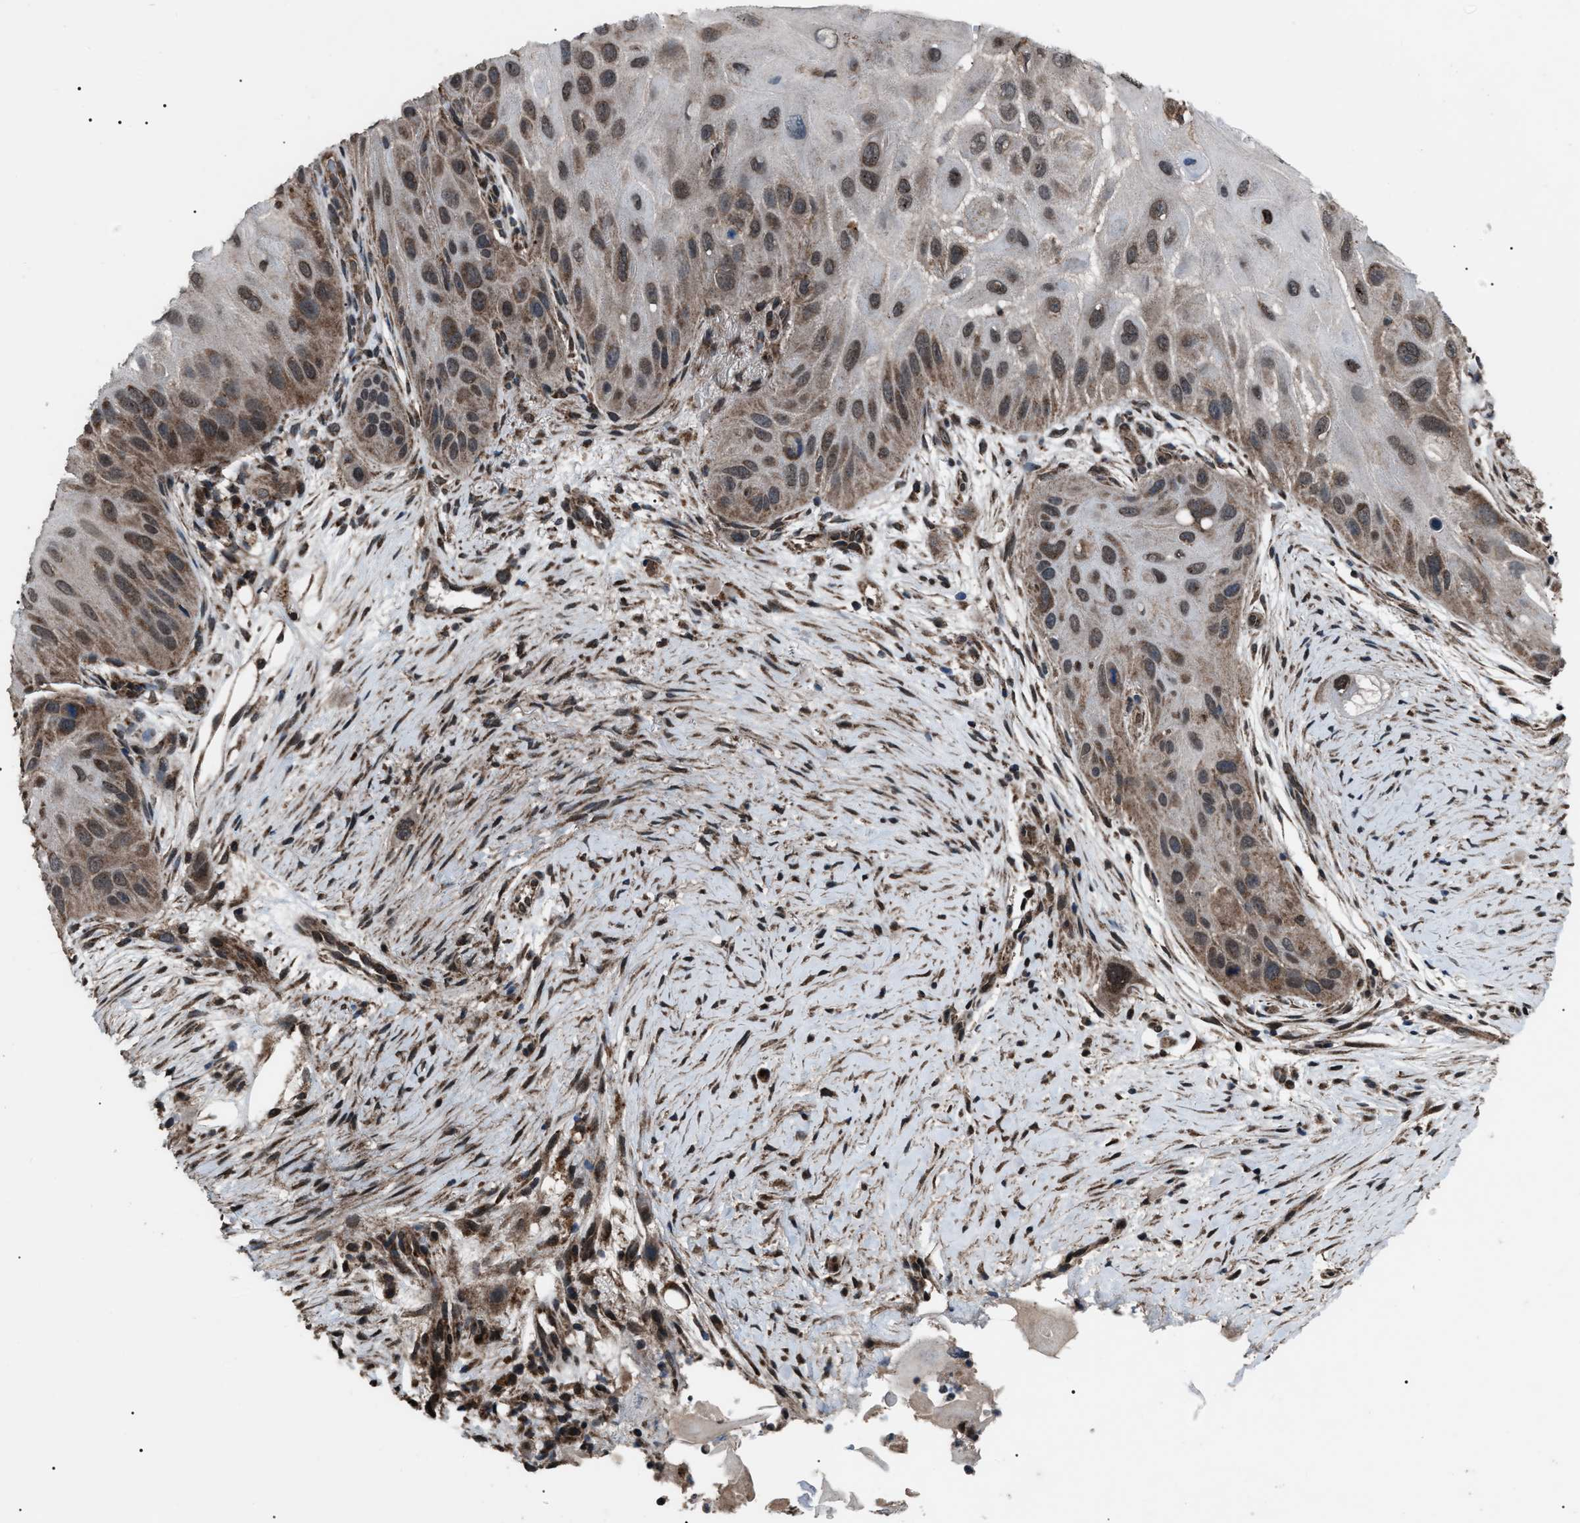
{"staining": {"intensity": "moderate", "quantity": "25%-75%", "location": "cytoplasmic/membranous"}, "tissue": "skin cancer", "cell_type": "Tumor cells", "image_type": "cancer", "snomed": [{"axis": "morphology", "description": "Squamous cell carcinoma, NOS"}, {"axis": "topography", "description": "Skin"}], "caption": "Immunohistochemistry staining of skin cancer, which shows medium levels of moderate cytoplasmic/membranous staining in about 25%-75% of tumor cells indicating moderate cytoplasmic/membranous protein expression. The staining was performed using DAB (brown) for protein detection and nuclei were counterstained in hematoxylin (blue).", "gene": "ZFAND2A", "patient": {"sex": "female", "age": 77}}